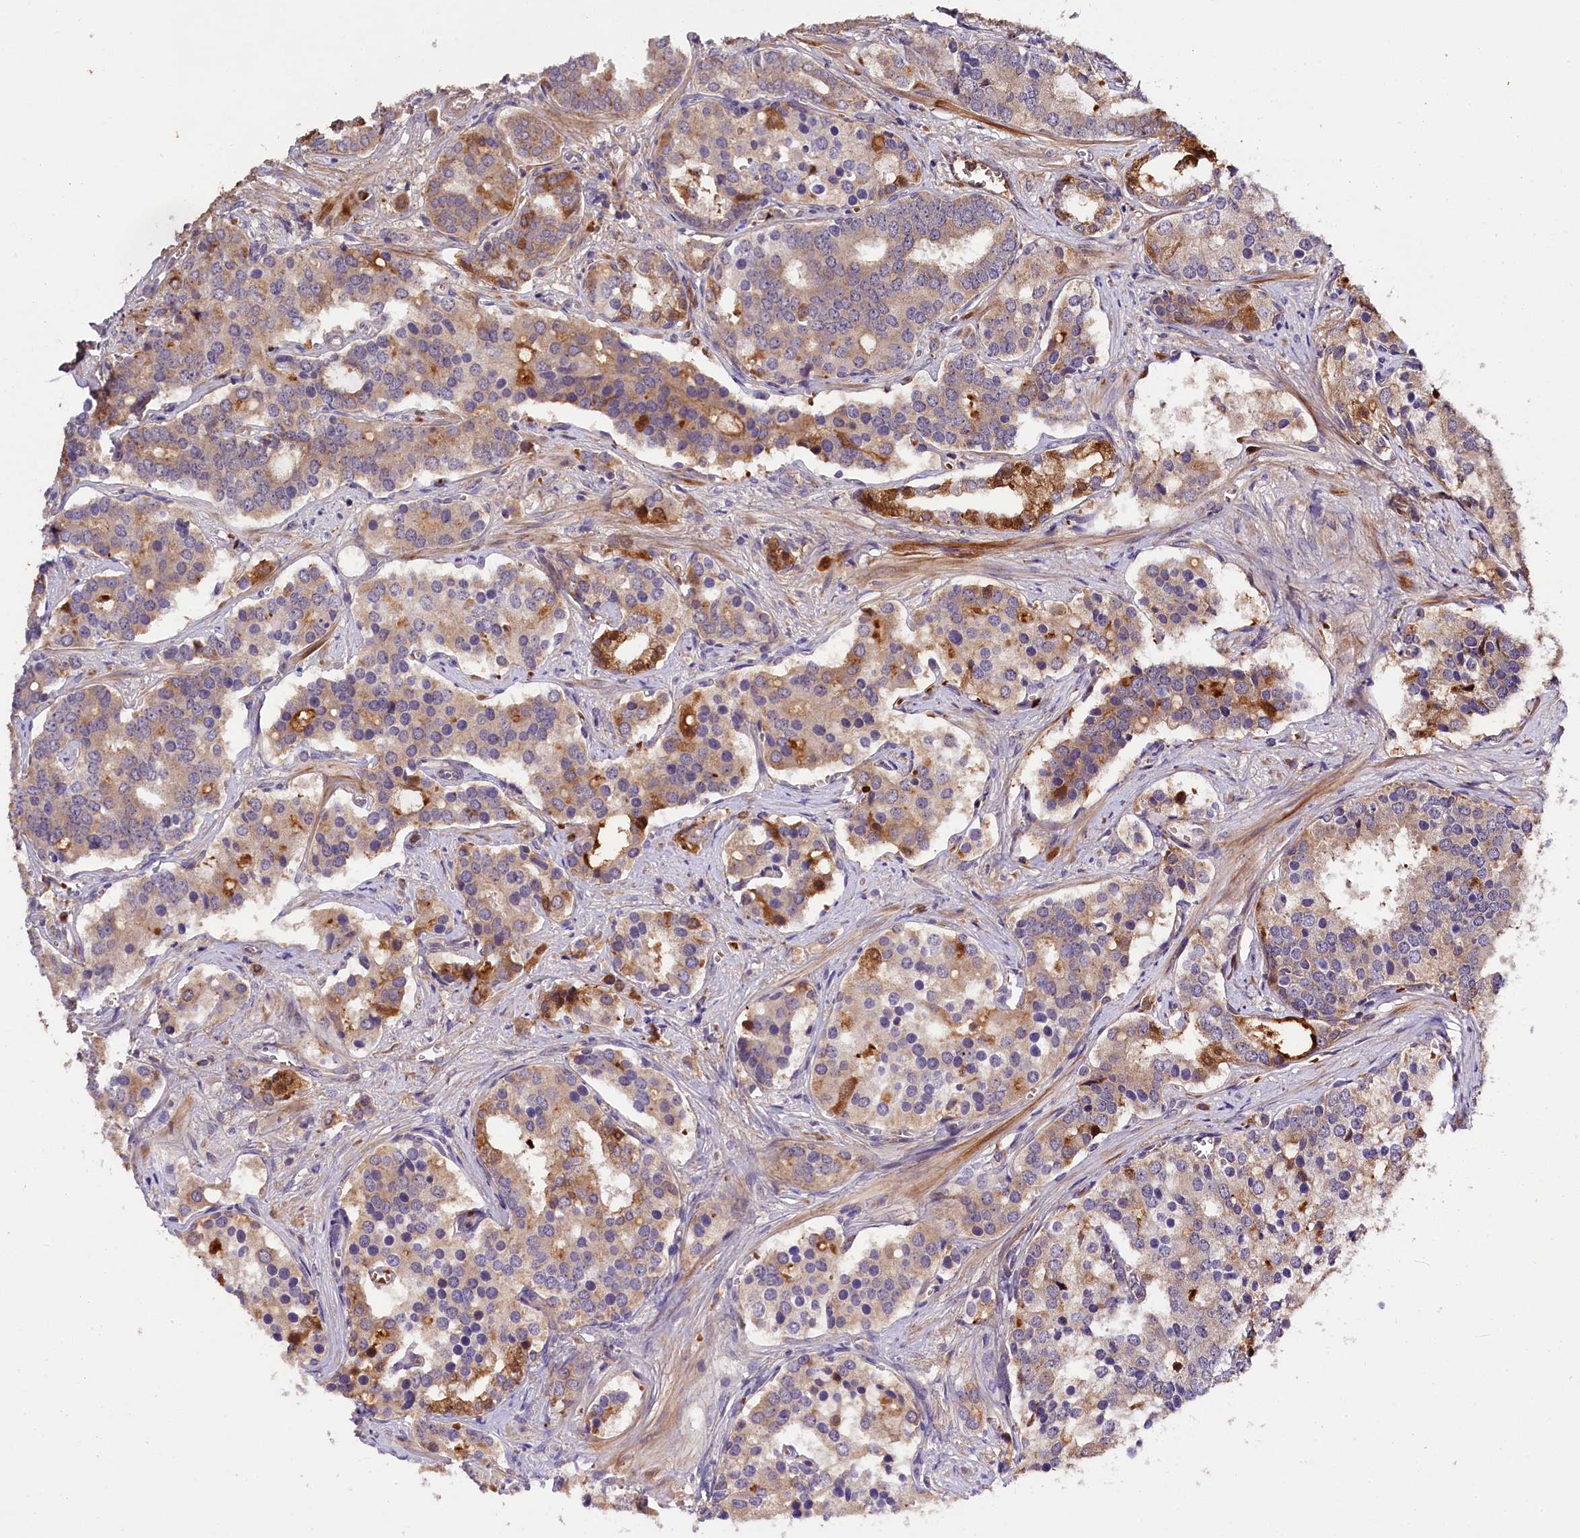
{"staining": {"intensity": "moderate", "quantity": "<25%", "location": "cytoplasmic/membranous"}, "tissue": "prostate cancer", "cell_type": "Tumor cells", "image_type": "cancer", "snomed": [{"axis": "morphology", "description": "Adenocarcinoma, High grade"}, {"axis": "topography", "description": "Prostate"}], "caption": "A histopathology image of prostate cancer stained for a protein exhibits moderate cytoplasmic/membranous brown staining in tumor cells. (DAB = brown stain, brightfield microscopy at high magnification).", "gene": "PHAF1", "patient": {"sex": "male", "age": 67}}